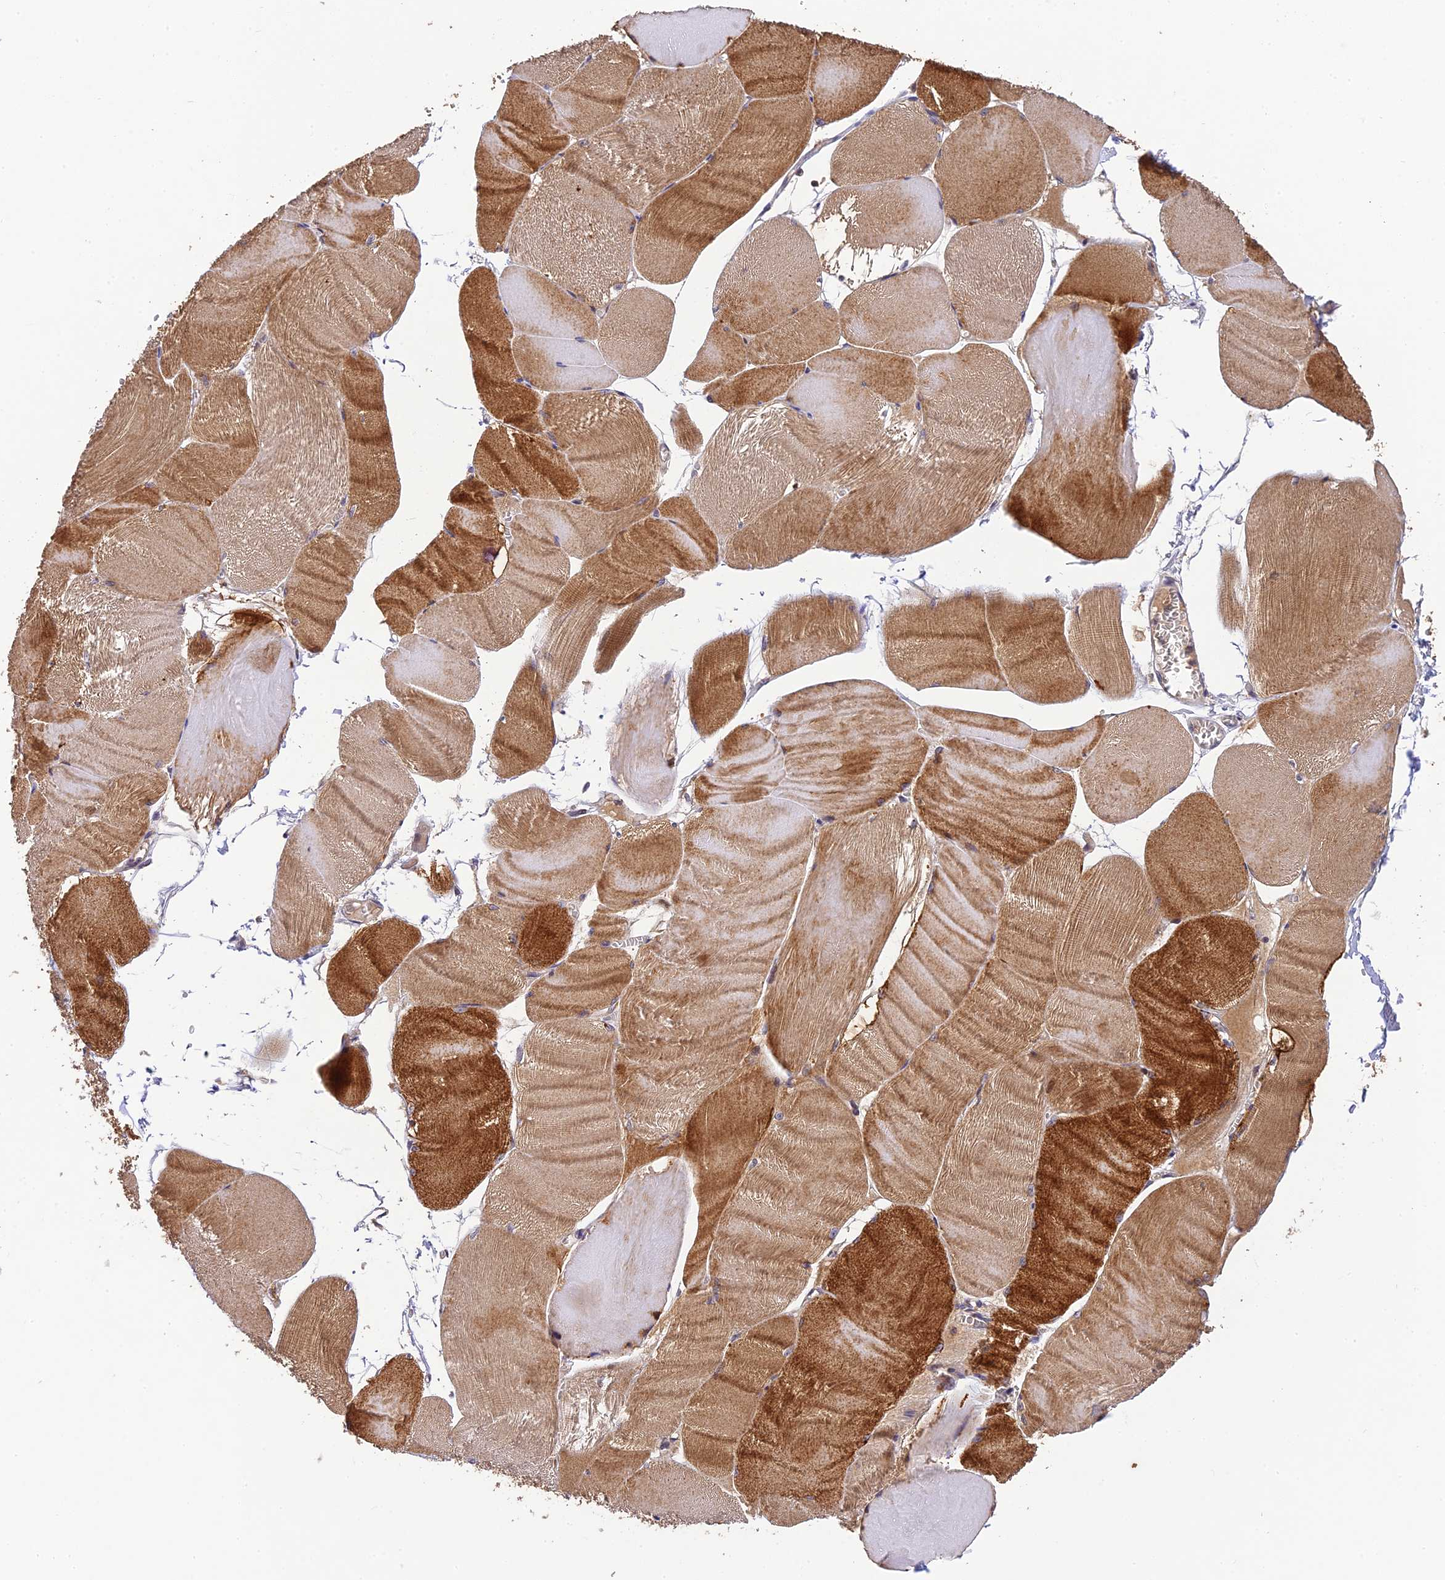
{"staining": {"intensity": "strong", "quantity": "25%-75%", "location": "cytoplasmic/membranous"}, "tissue": "skeletal muscle", "cell_type": "Myocytes", "image_type": "normal", "snomed": [{"axis": "morphology", "description": "Normal tissue, NOS"}, {"axis": "morphology", "description": "Basal cell carcinoma"}, {"axis": "topography", "description": "Skeletal muscle"}], "caption": "A high-resolution histopathology image shows immunohistochemistry staining of unremarkable skeletal muscle, which displays strong cytoplasmic/membranous positivity in approximately 25%-75% of myocytes.", "gene": "DENND5B", "patient": {"sex": "female", "age": 64}}